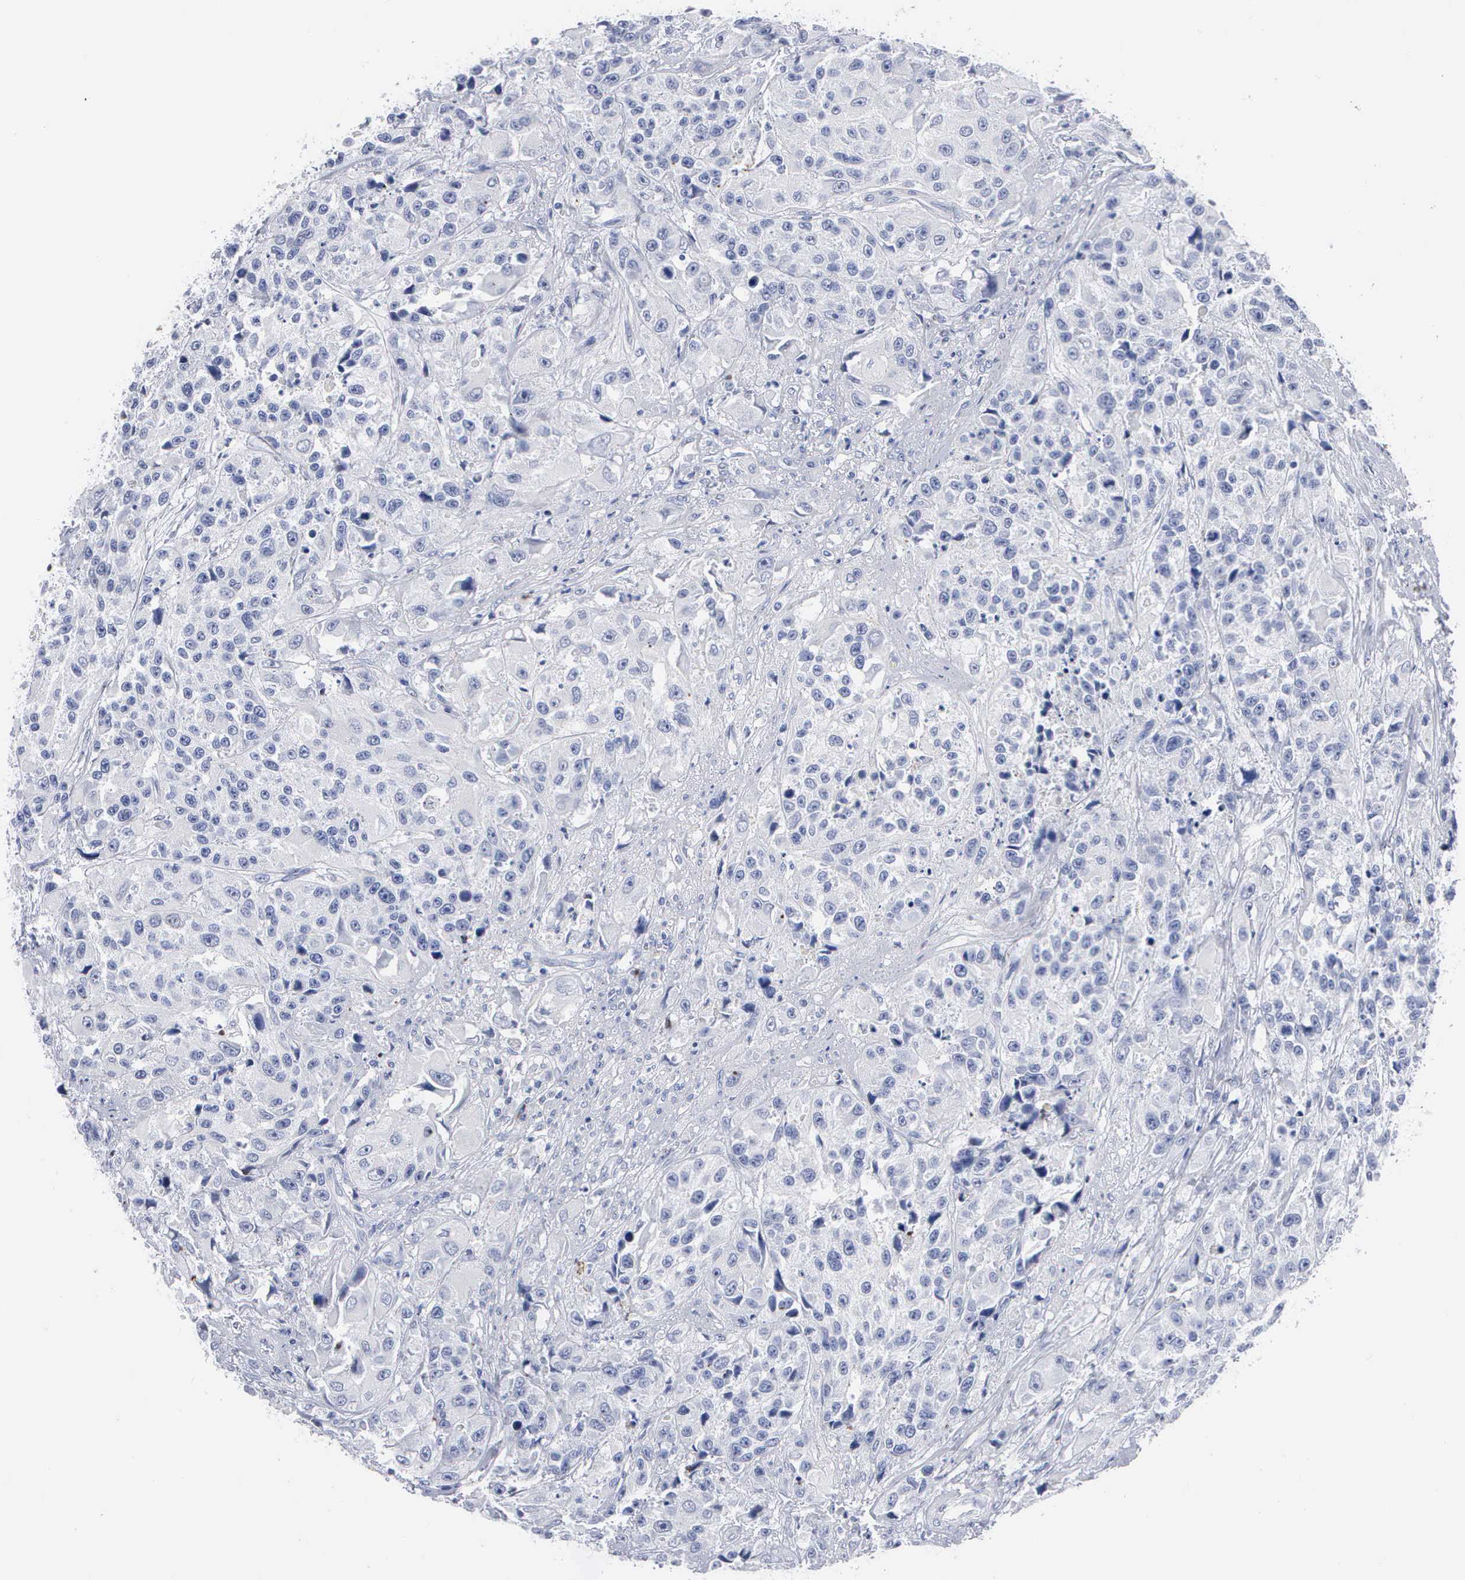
{"staining": {"intensity": "negative", "quantity": "none", "location": "none"}, "tissue": "urothelial cancer", "cell_type": "Tumor cells", "image_type": "cancer", "snomed": [{"axis": "morphology", "description": "Urothelial carcinoma, High grade"}, {"axis": "topography", "description": "Urinary bladder"}], "caption": "Immunohistochemical staining of human urothelial cancer shows no significant positivity in tumor cells. Nuclei are stained in blue.", "gene": "ASPHD2", "patient": {"sex": "female", "age": 81}}